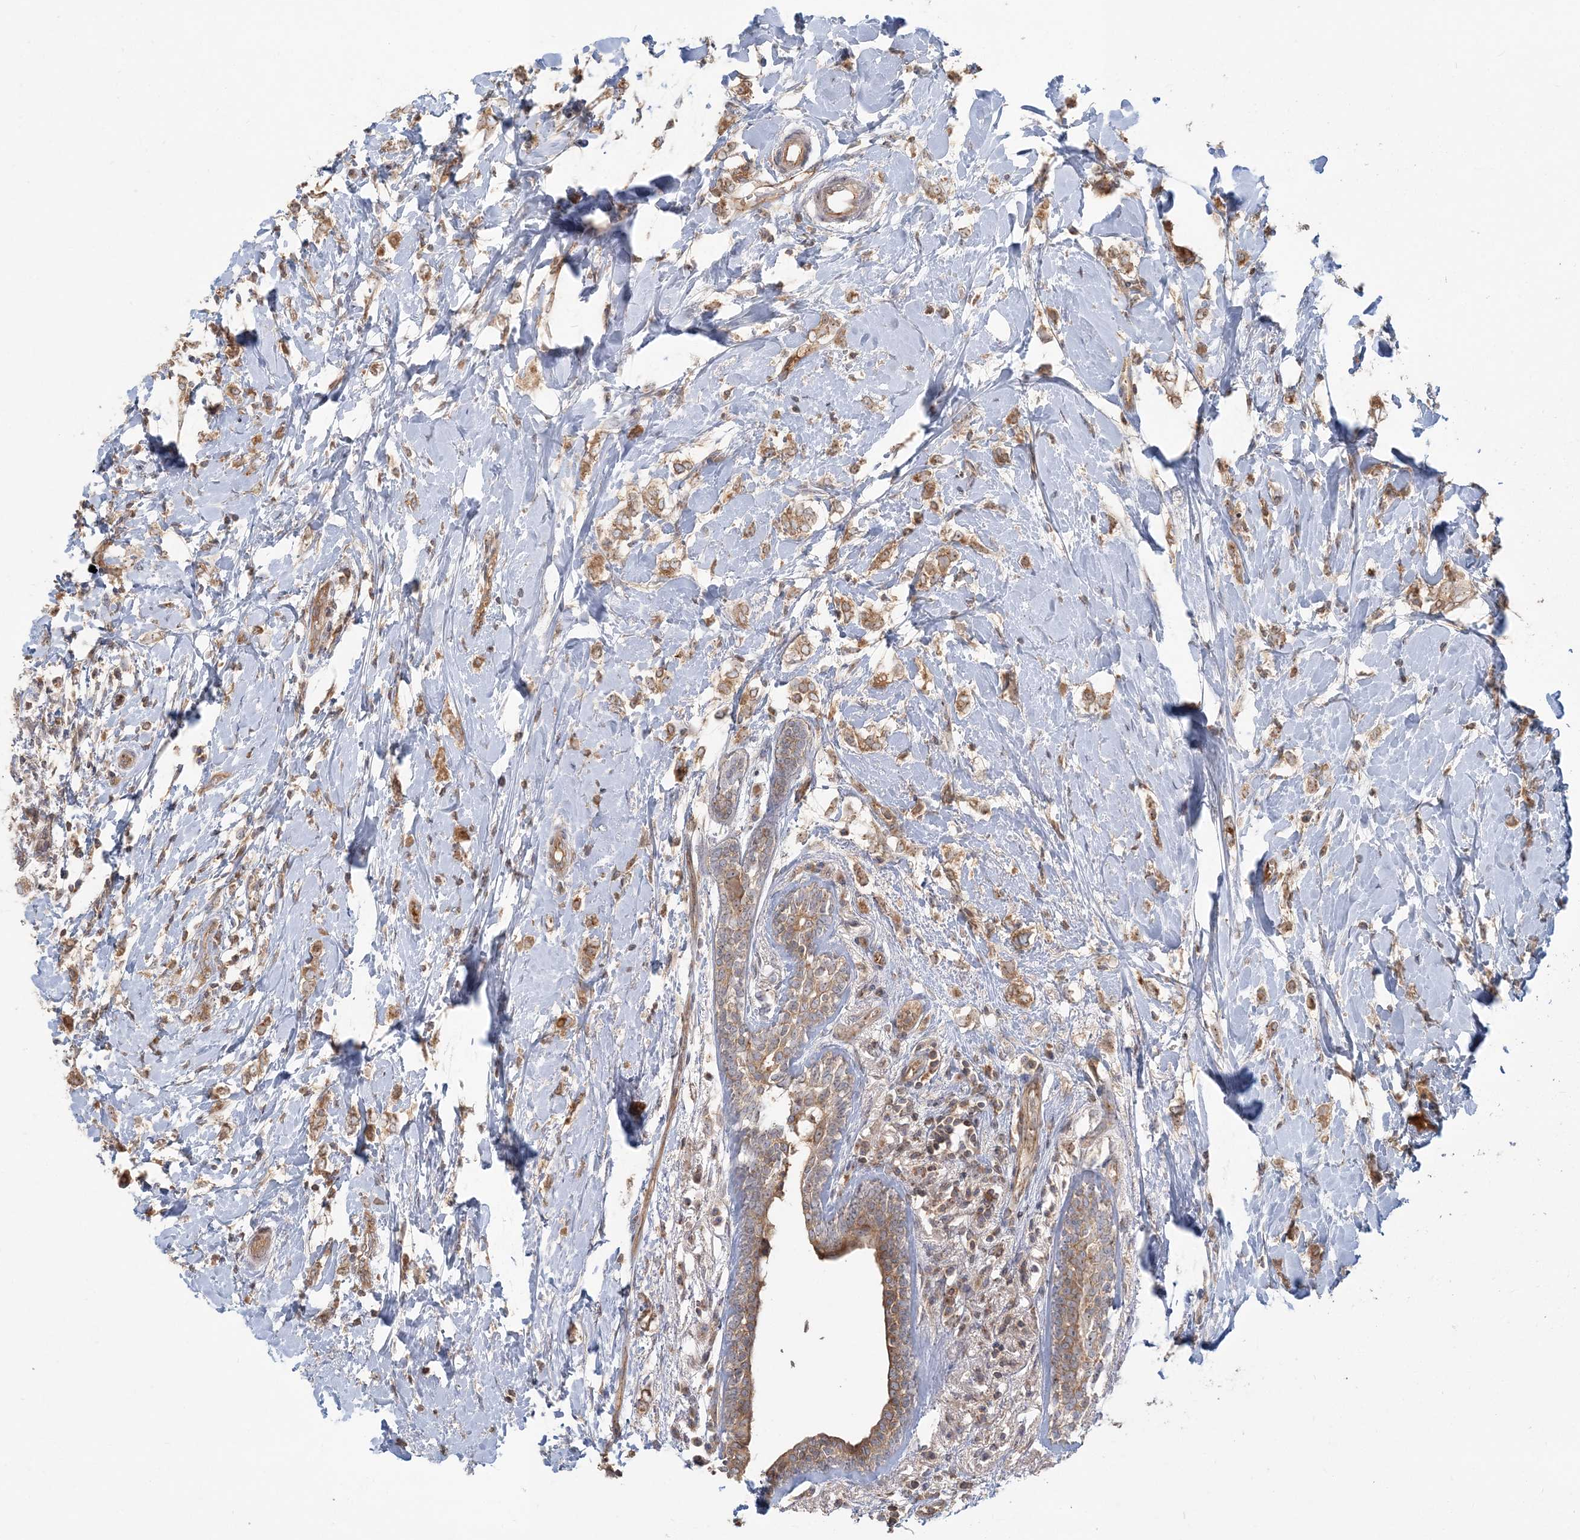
{"staining": {"intensity": "moderate", "quantity": ">75%", "location": "cytoplasmic/membranous"}, "tissue": "breast cancer", "cell_type": "Tumor cells", "image_type": "cancer", "snomed": [{"axis": "morphology", "description": "Normal tissue, NOS"}, {"axis": "morphology", "description": "Lobular carcinoma"}, {"axis": "topography", "description": "Breast"}], "caption": "This histopathology image shows immunohistochemistry (IHC) staining of breast lobular carcinoma, with medium moderate cytoplasmic/membranous positivity in about >75% of tumor cells.", "gene": "AP1AR", "patient": {"sex": "female", "age": 47}}